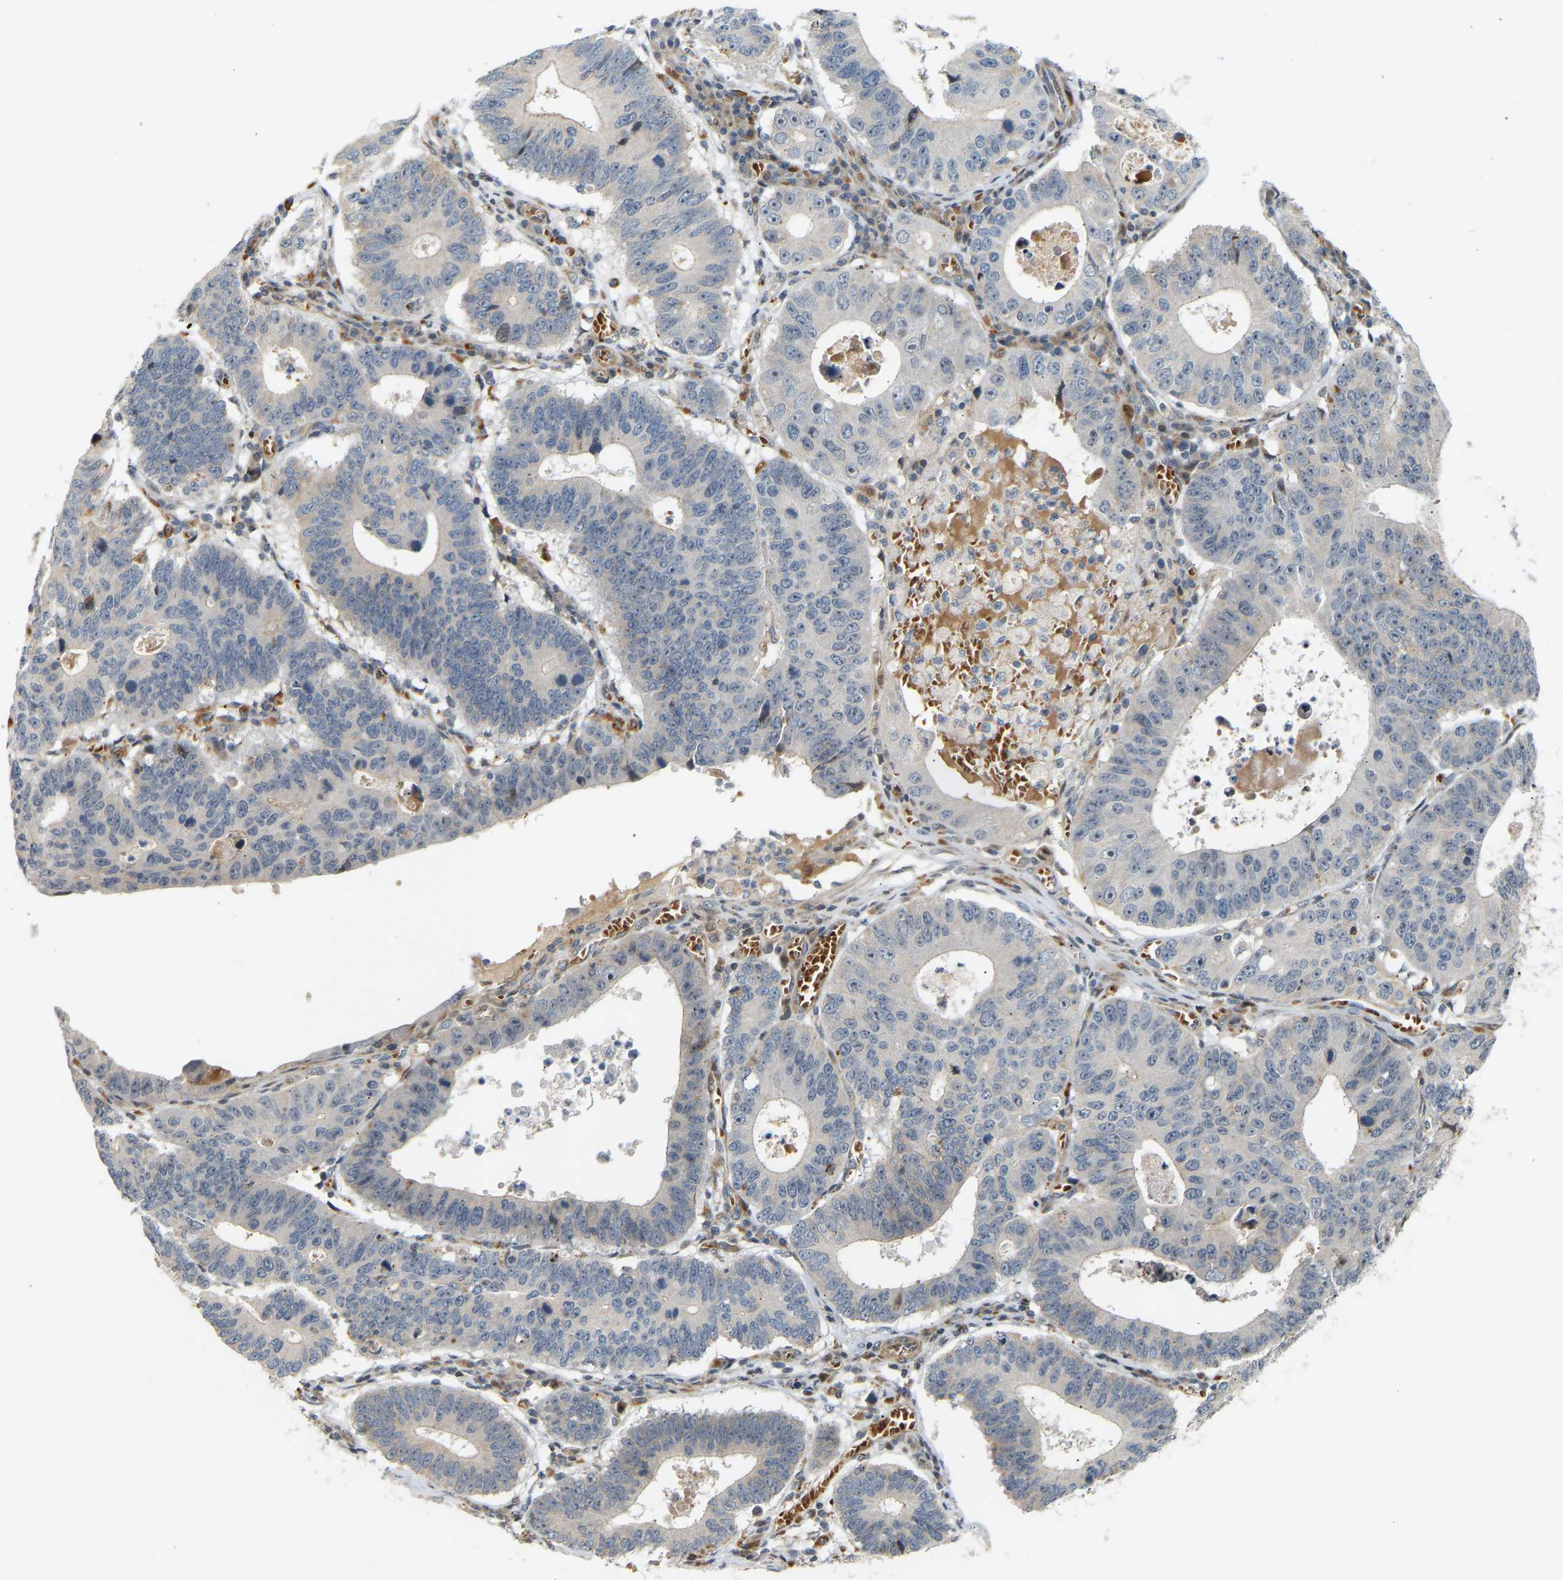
{"staining": {"intensity": "negative", "quantity": "none", "location": "none"}, "tissue": "stomach cancer", "cell_type": "Tumor cells", "image_type": "cancer", "snomed": [{"axis": "morphology", "description": "Adenocarcinoma, NOS"}, {"axis": "topography", "description": "Stomach"}], "caption": "High power microscopy image of an immunohistochemistry (IHC) photomicrograph of stomach adenocarcinoma, revealing no significant positivity in tumor cells. (DAB (3,3'-diaminobenzidine) IHC visualized using brightfield microscopy, high magnification).", "gene": "POGLUT2", "patient": {"sex": "male", "age": 59}}